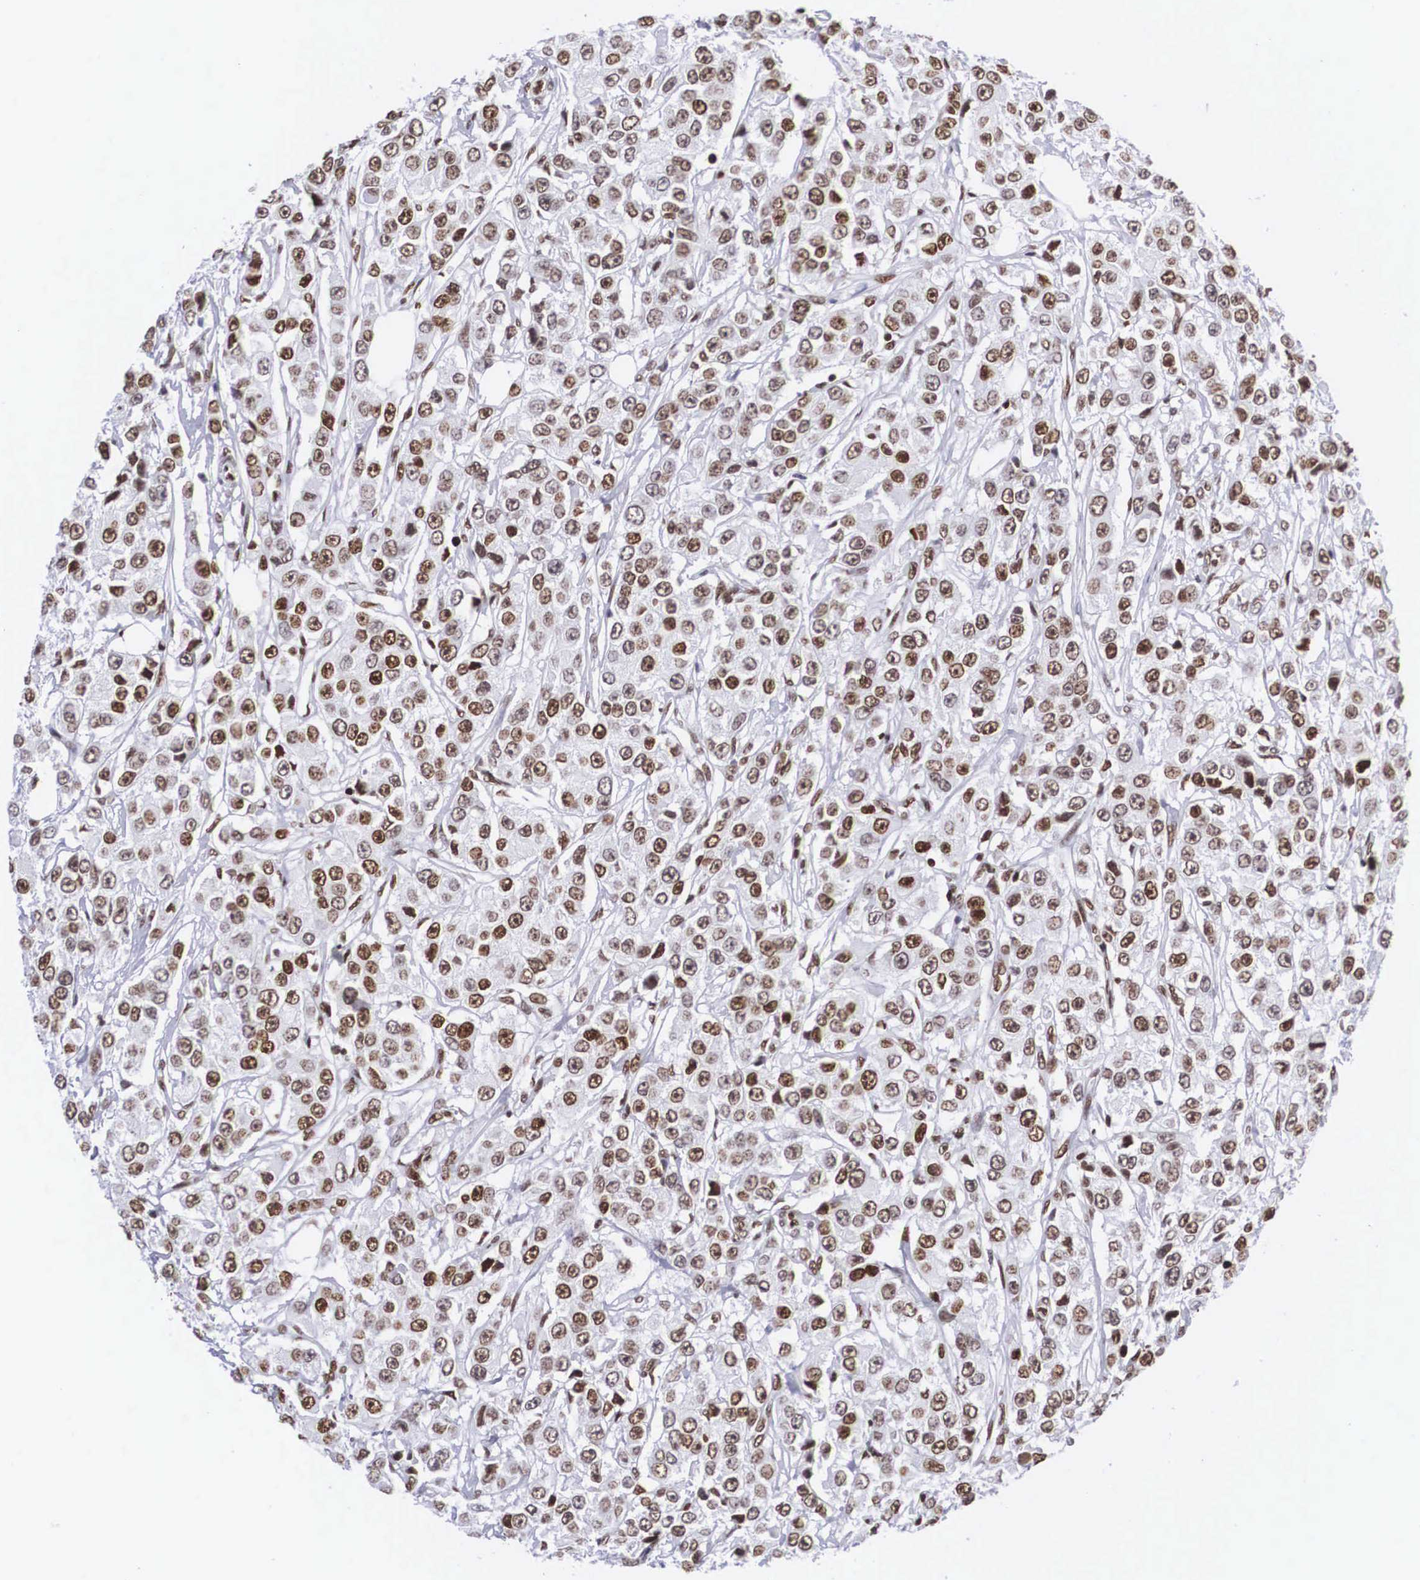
{"staining": {"intensity": "strong", "quantity": ">75%", "location": "nuclear"}, "tissue": "breast cancer", "cell_type": "Tumor cells", "image_type": "cancer", "snomed": [{"axis": "morphology", "description": "Duct carcinoma"}, {"axis": "topography", "description": "Breast"}], "caption": "Strong nuclear expression is identified in about >75% of tumor cells in breast cancer.", "gene": "MECP2", "patient": {"sex": "female", "age": 58}}